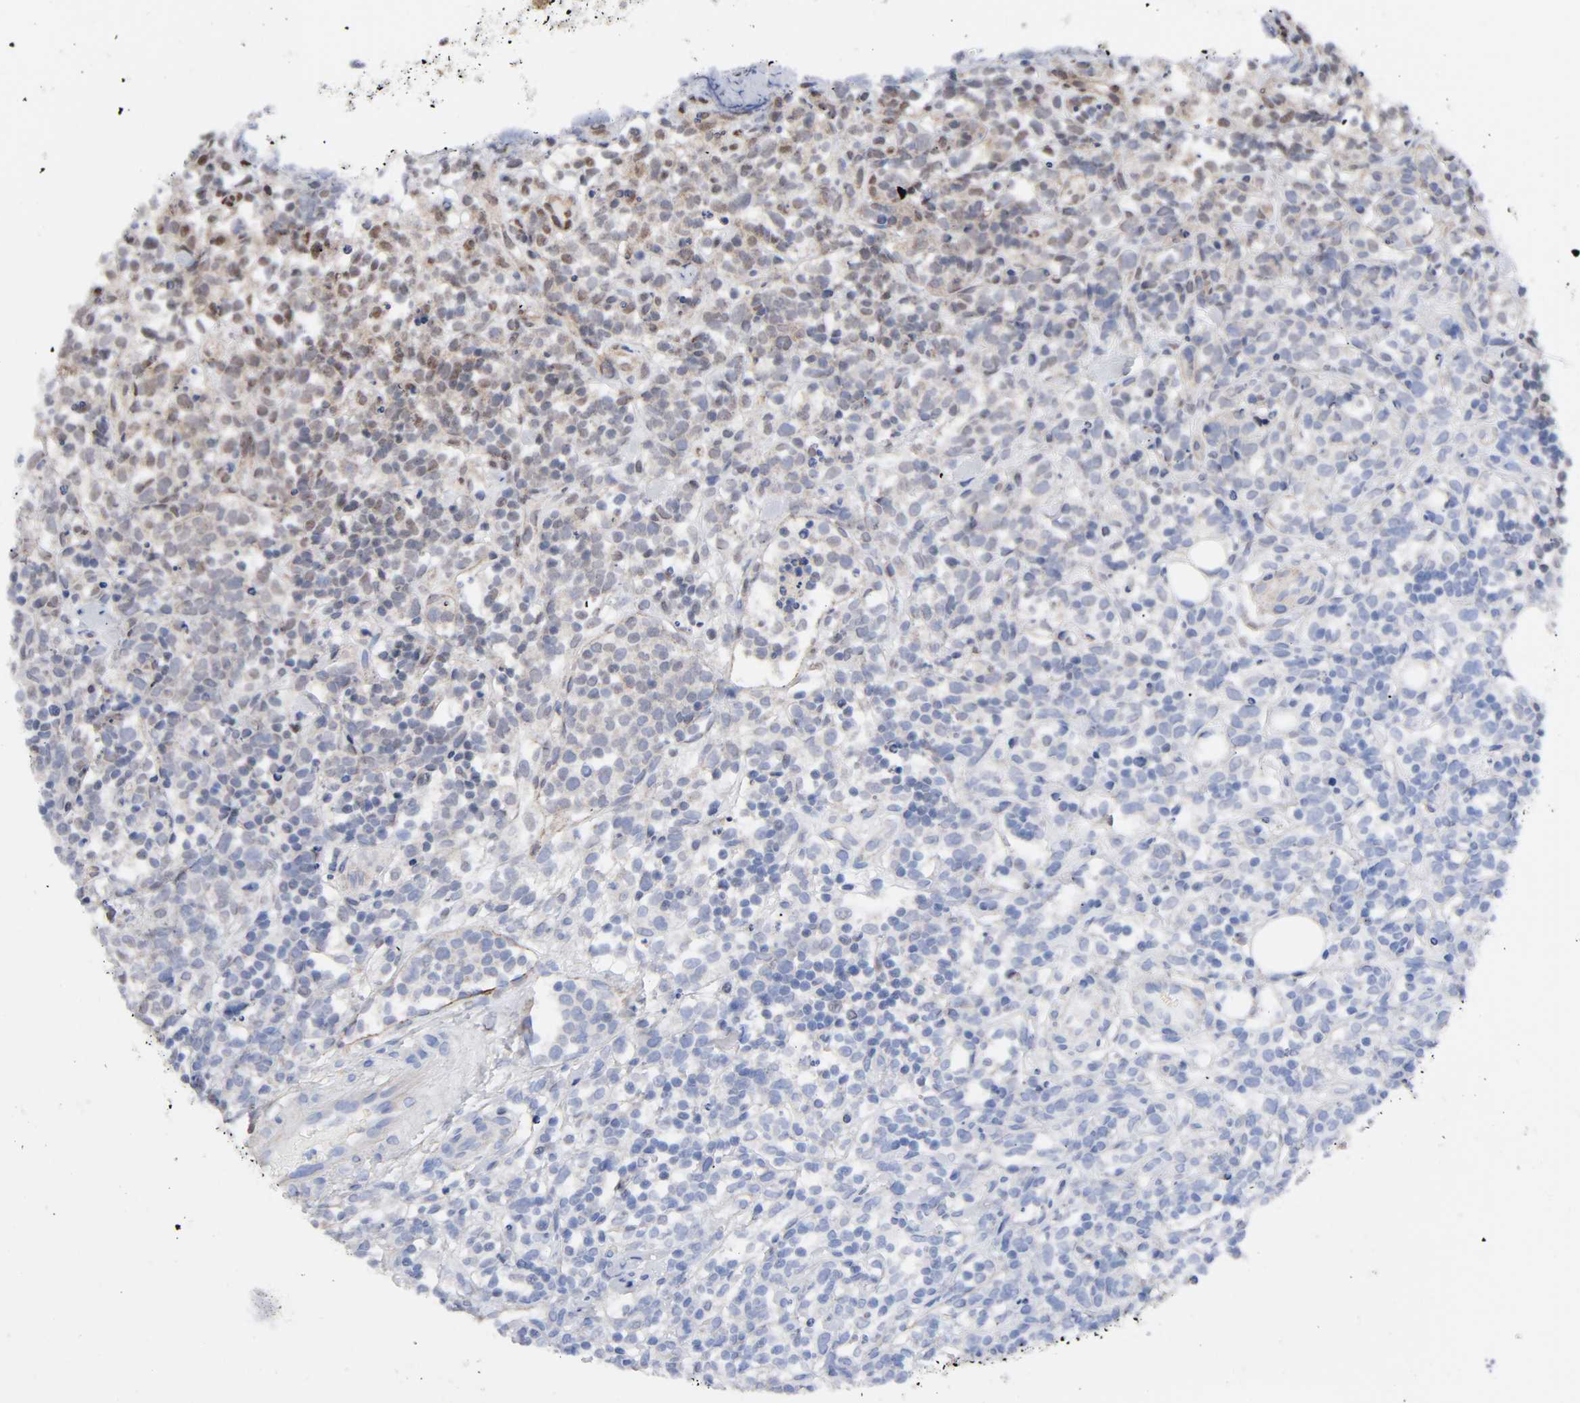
{"staining": {"intensity": "moderate", "quantity": "25%-75%", "location": "nuclear"}, "tissue": "lymphoma", "cell_type": "Tumor cells", "image_type": "cancer", "snomed": [{"axis": "morphology", "description": "Malignant lymphoma, non-Hodgkin's type, High grade"}, {"axis": "topography", "description": "Lymph node"}], "caption": "Immunohistochemical staining of high-grade malignant lymphoma, non-Hodgkin's type exhibits moderate nuclear protein positivity in approximately 25%-75% of tumor cells.", "gene": "STK38", "patient": {"sex": "female", "age": 73}}